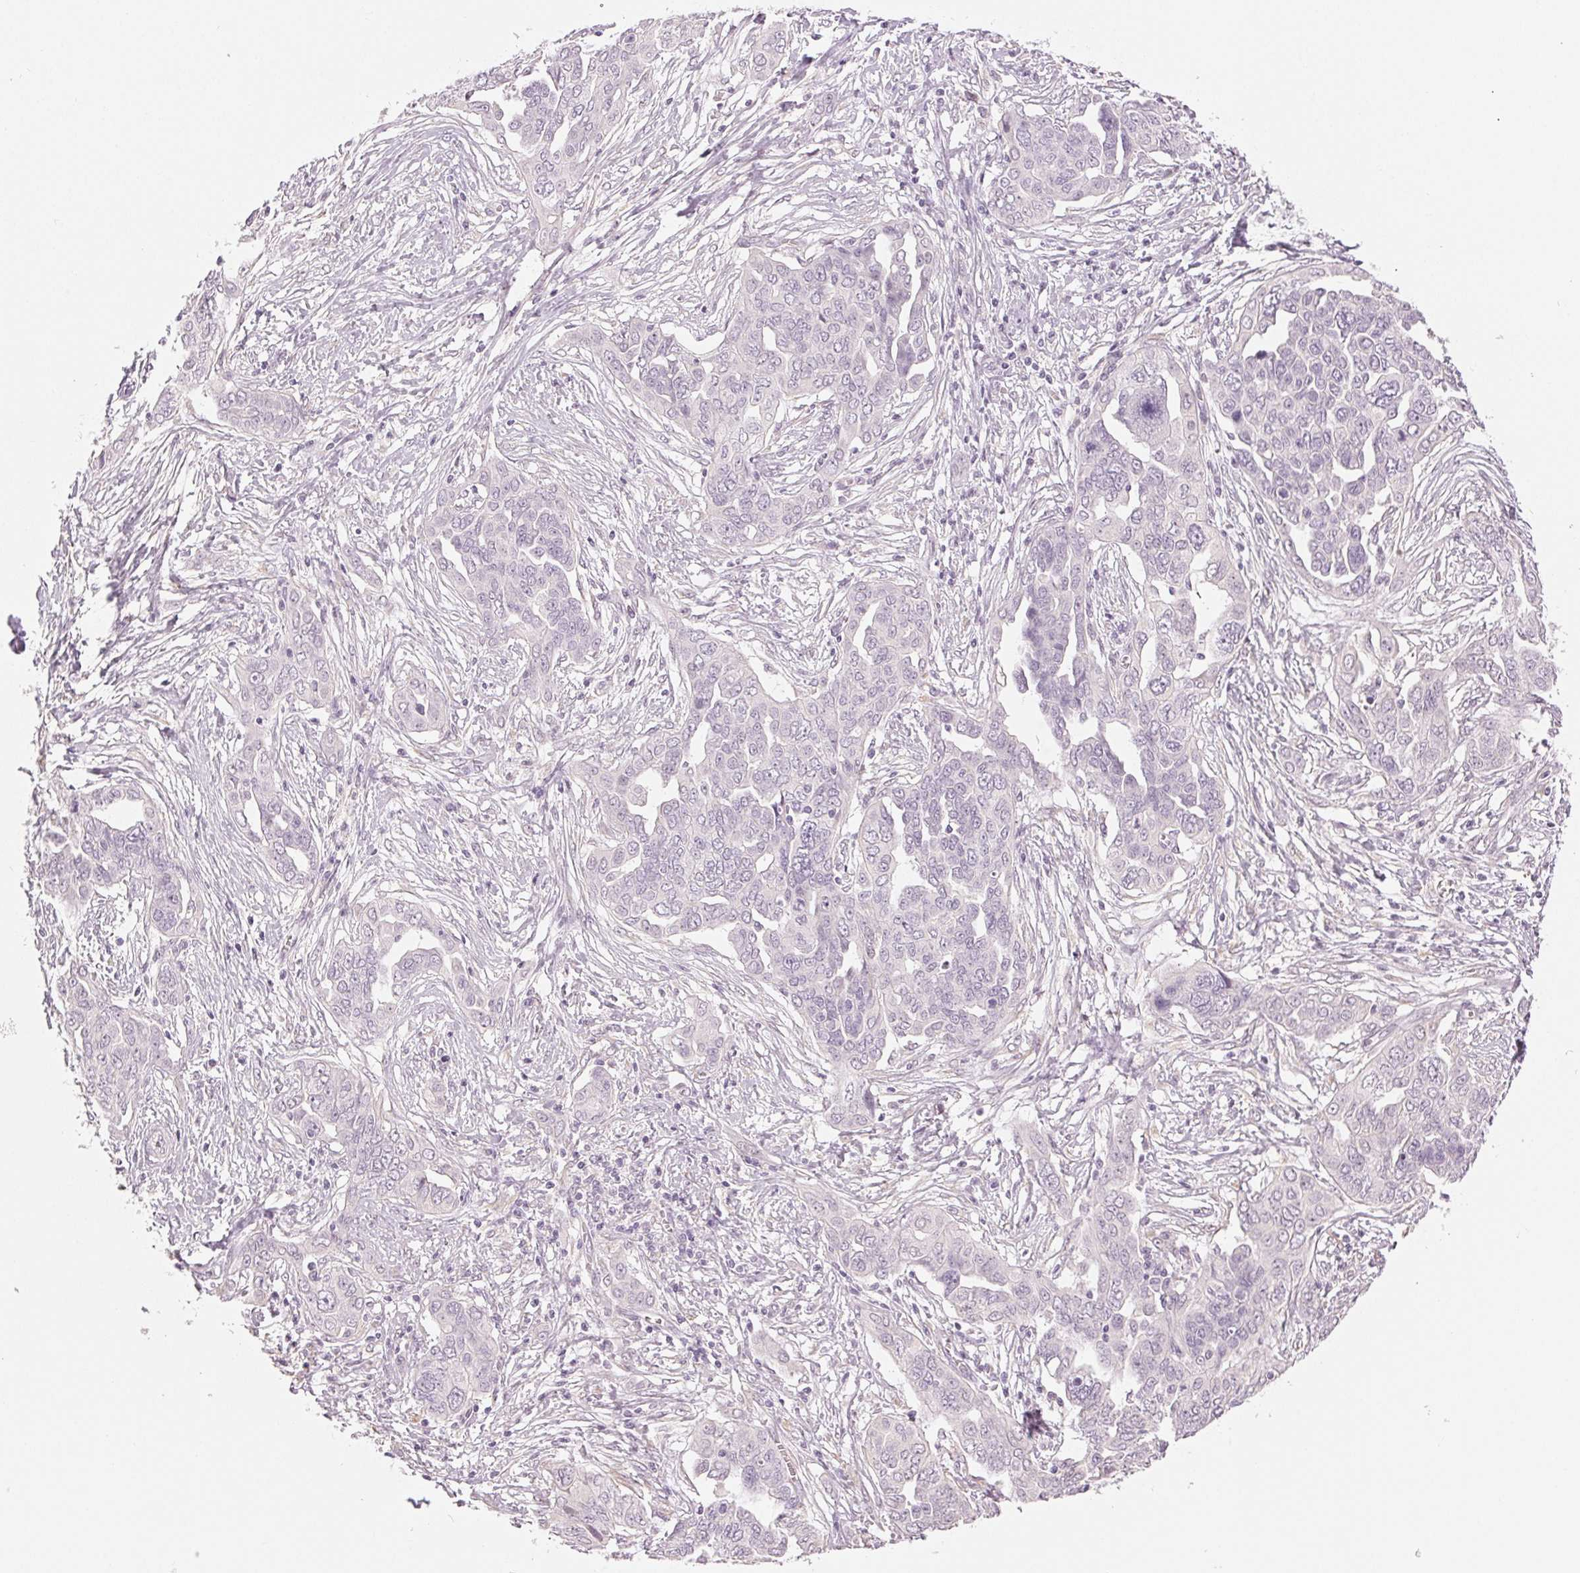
{"staining": {"intensity": "negative", "quantity": "none", "location": "none"}, "tissue": "ovarian cancer", "cell_type": "Tumor cells", "image_type": "cancer", "snomed": [{"axis": "morphology", "description": "Cystadenocarcinoma, serous, NOS"}, {"axis": "topography", "description": "Ovary"}], "caption": "Tumor cells show no significant protein positivity in ovarian cancer (serous cystadenocarcinoma). (Stains: DAB (3,3'-diaminobenzidine) immunohistochemistry (IHC) with hematoxylin counter stain, Microscopy: brightfield microscopy at high magnification).", "gene": "MAP1LC3A", "patient": {"sex": "female", "age": 59}}